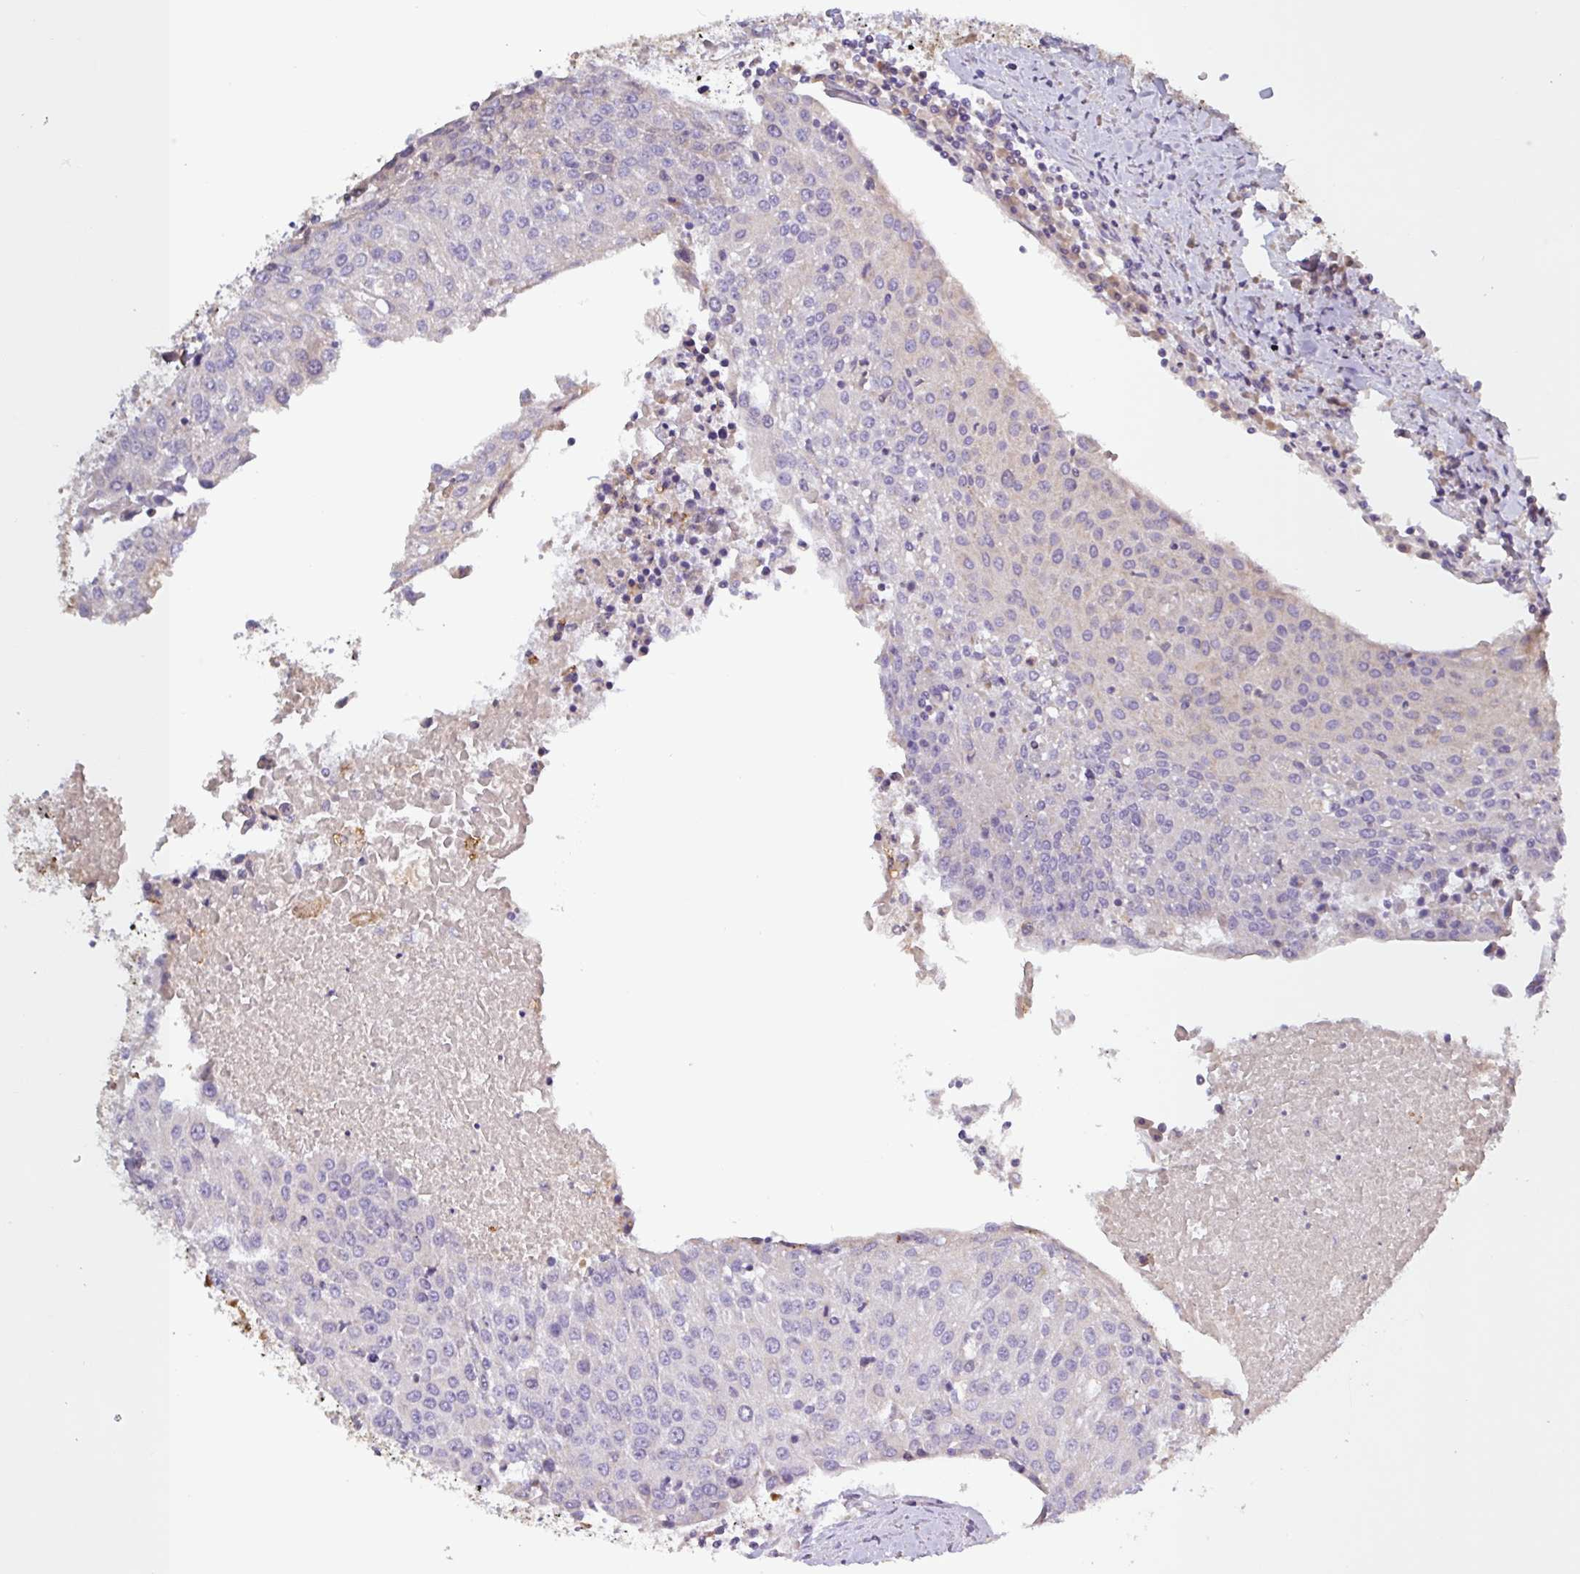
{"staining": {"intensity": "negative", "quantity": "none", "location": "none"}, "tissue": "urothelial cancer", "cell_type": "Tumor cells", "image_type": "cancer", "snomed": [{"axis": "morphology", "description": "Urothelial carcinoma, High grade"}, {"axis": "topography", "description": "Urinary bladder"}], "caption": "This is an immunohistochemistry (IHC) micrograph of urothelial cancer. There is no positivity in tumor cells.", "gene": "SFTPB", "patient": {"sex": "female", "age": 85}}